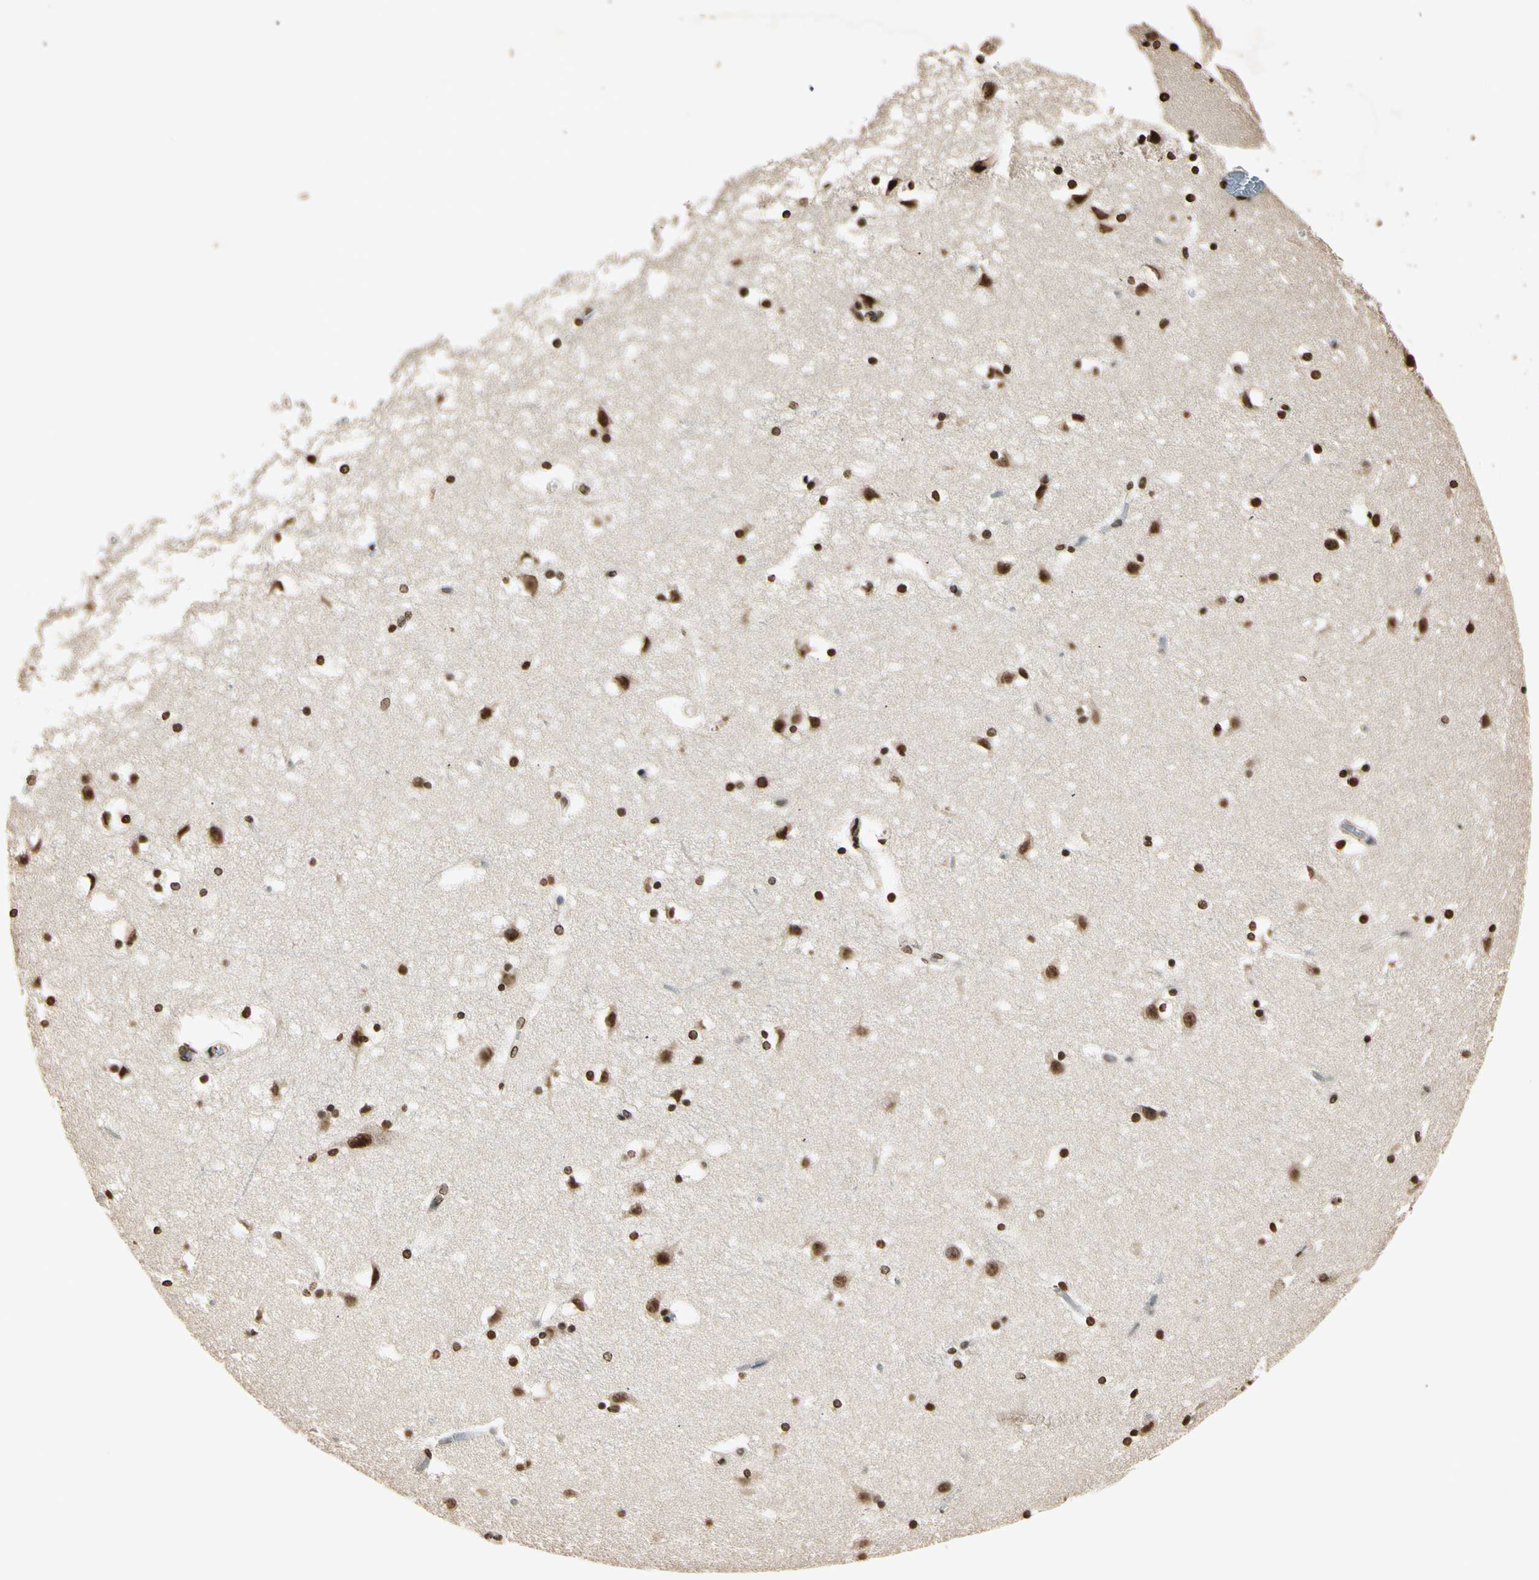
{"staining": {"intensity": "moderate", "quantity": ">75%", "location": "nuclear"}, "tissue": "caudate", "cell_type": "Glial cells", "image_type": "normal", "snomed": [{"axis": "morphology", "description": "Normal tissue, NOS"}, {"axis": "topography", "description": "Lateral ventricle wall"}], "caption": "This micrograph displays immunohistochemistry staining of normal caudate, with medium moderate nuclear expression in about >75% of glial cells.", "gene": "TOP1", "patient": {"sex": "male", "age": 45}}